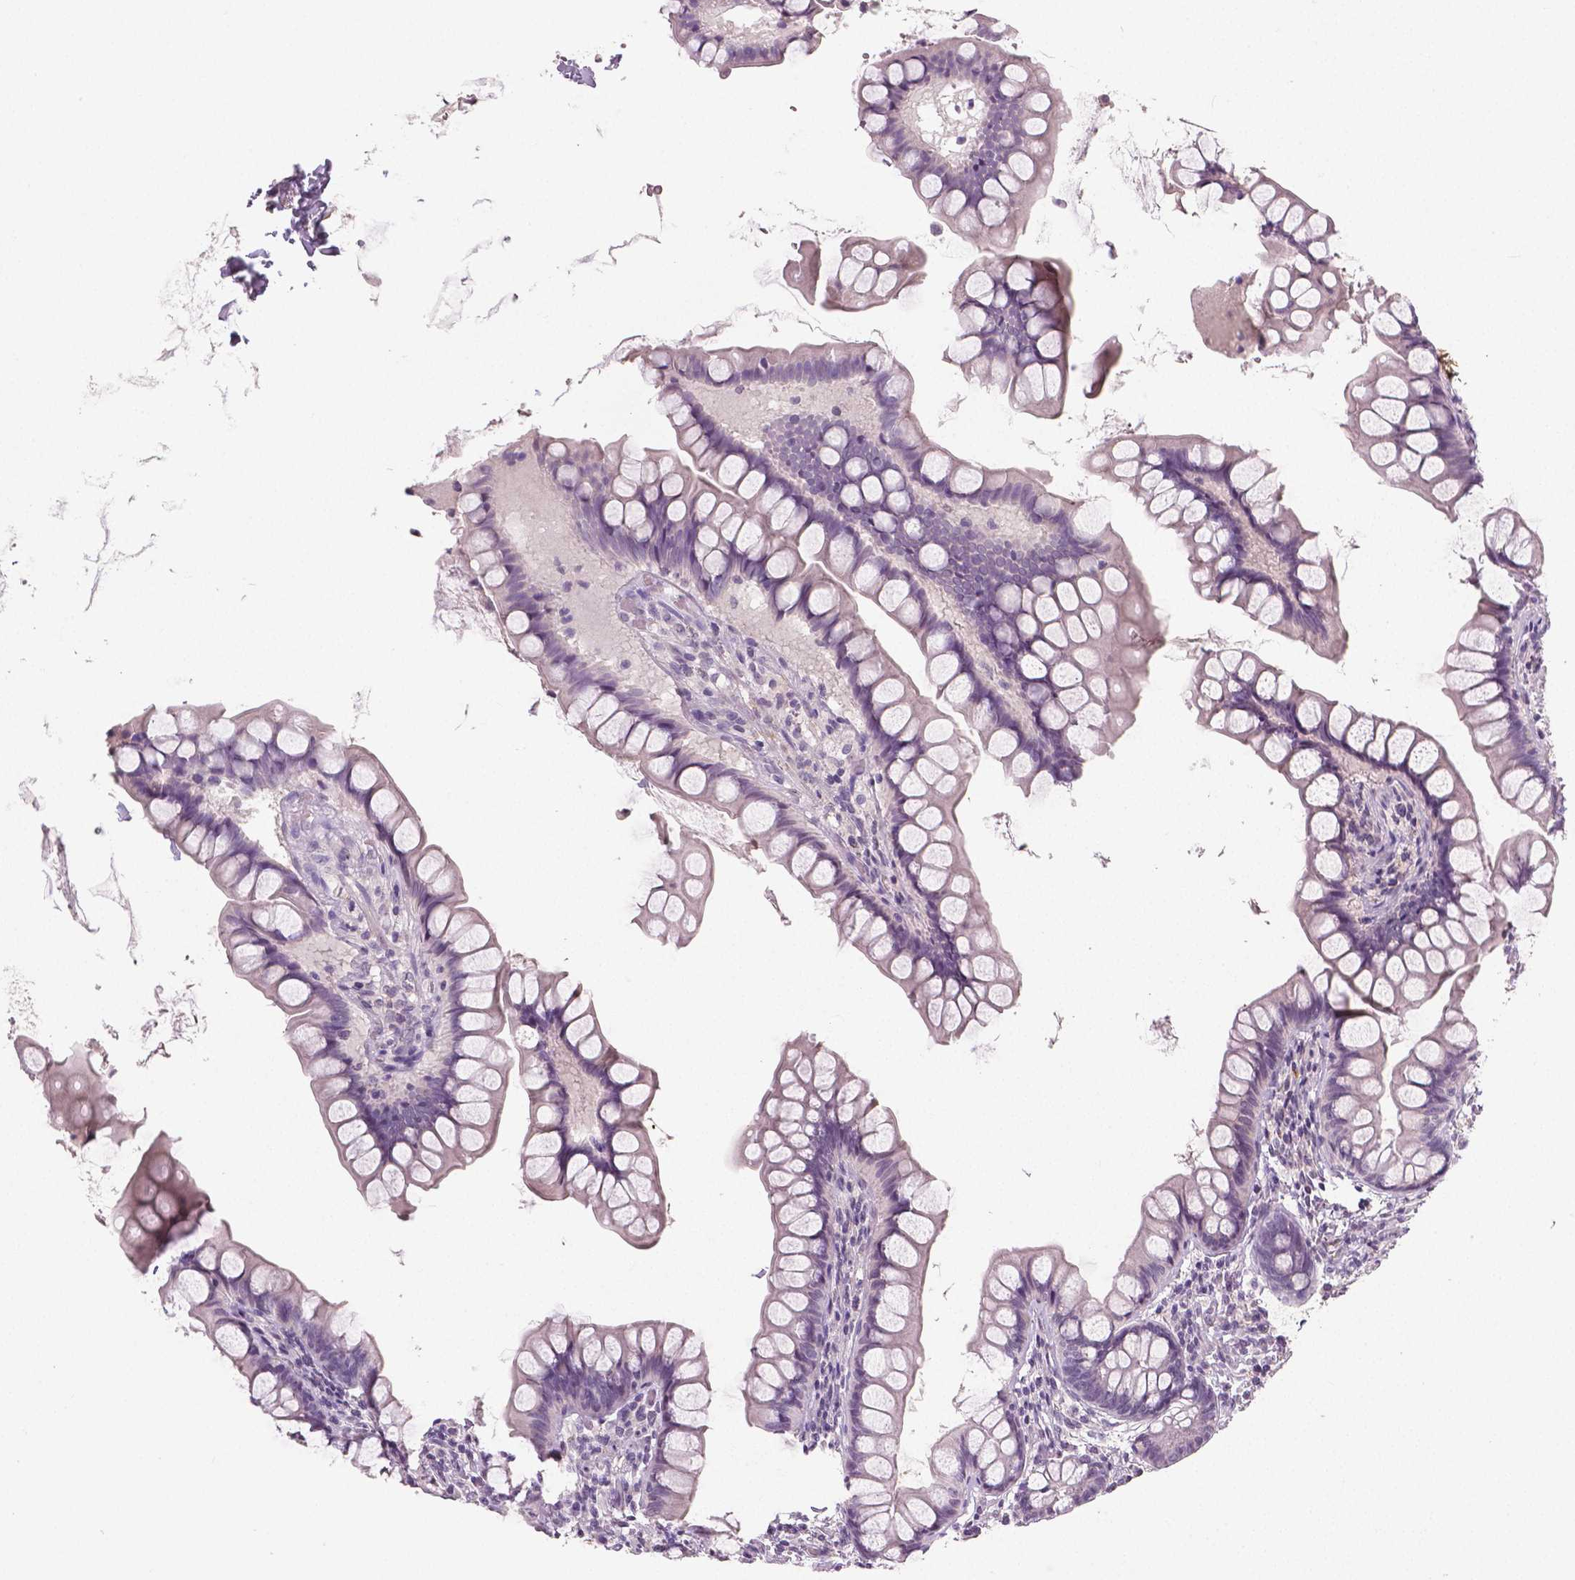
{"staining": {"intensity": "negative", "quantity": "none", "location": "none"}, "tissue": "small intestine", "cell_type": "Glandular cells", "image_type": "normal", "snomed": [{"axis": "morphology", "description": "Normal tissue, NOS"}, {"axis": "topography", "description": "Small intestine"}], "caption": "Histopathology image shows no protein expression in glandular cells of benign small intestine.", "gene": "NECAB1", "patient": {"sex": "male", "age": 70}}